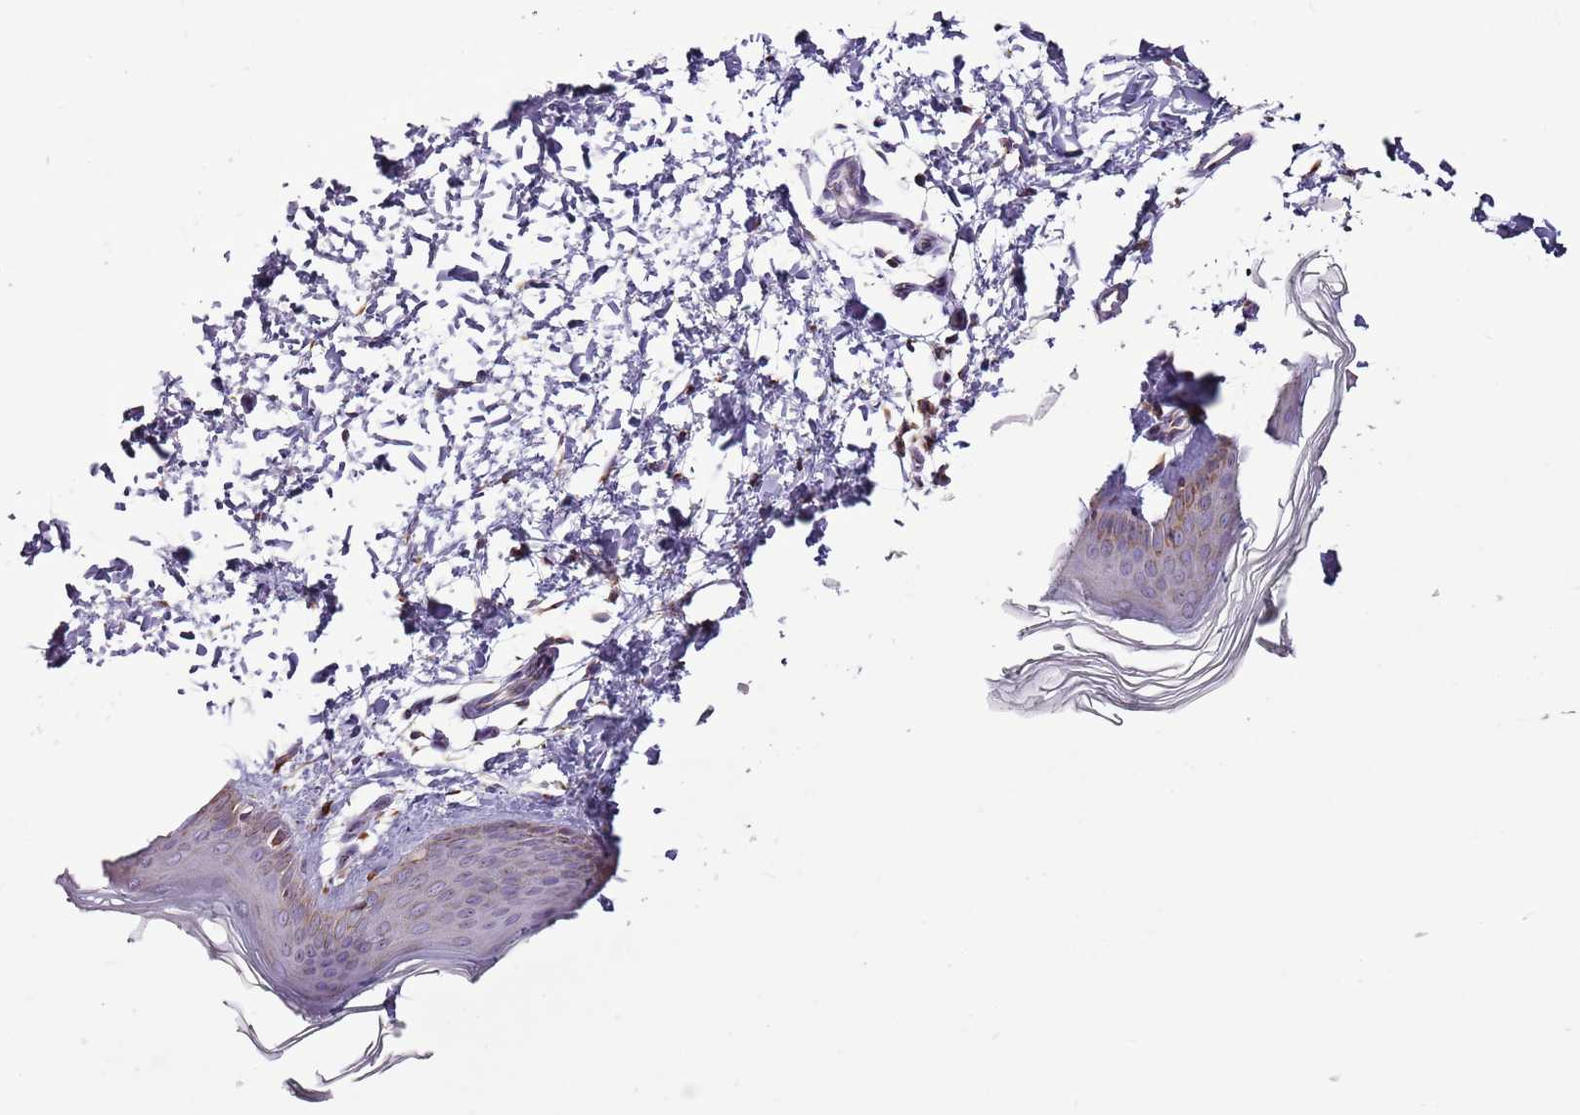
{"staining": {"intensity": "moderate", "quantity": ">75%", "location": "cytoplasmic/membranous"}, "tissue": "skin", "cell_type": "Fibroblasts", "image_type": "normal", "snomed": [{"axis": "morphology", "description": "Normal tissue, NOS"}, {"axis": "topography", "description": "Skin"}], "caption": "Immunohistochemistry (IHC) of normal skin demonstrates medium levels of moderate cytoplasmic/membranous expression in approximately >75% of fibroblasts.", "gene": "TMED10", "patient": {"sex": "female", "age": 27}}